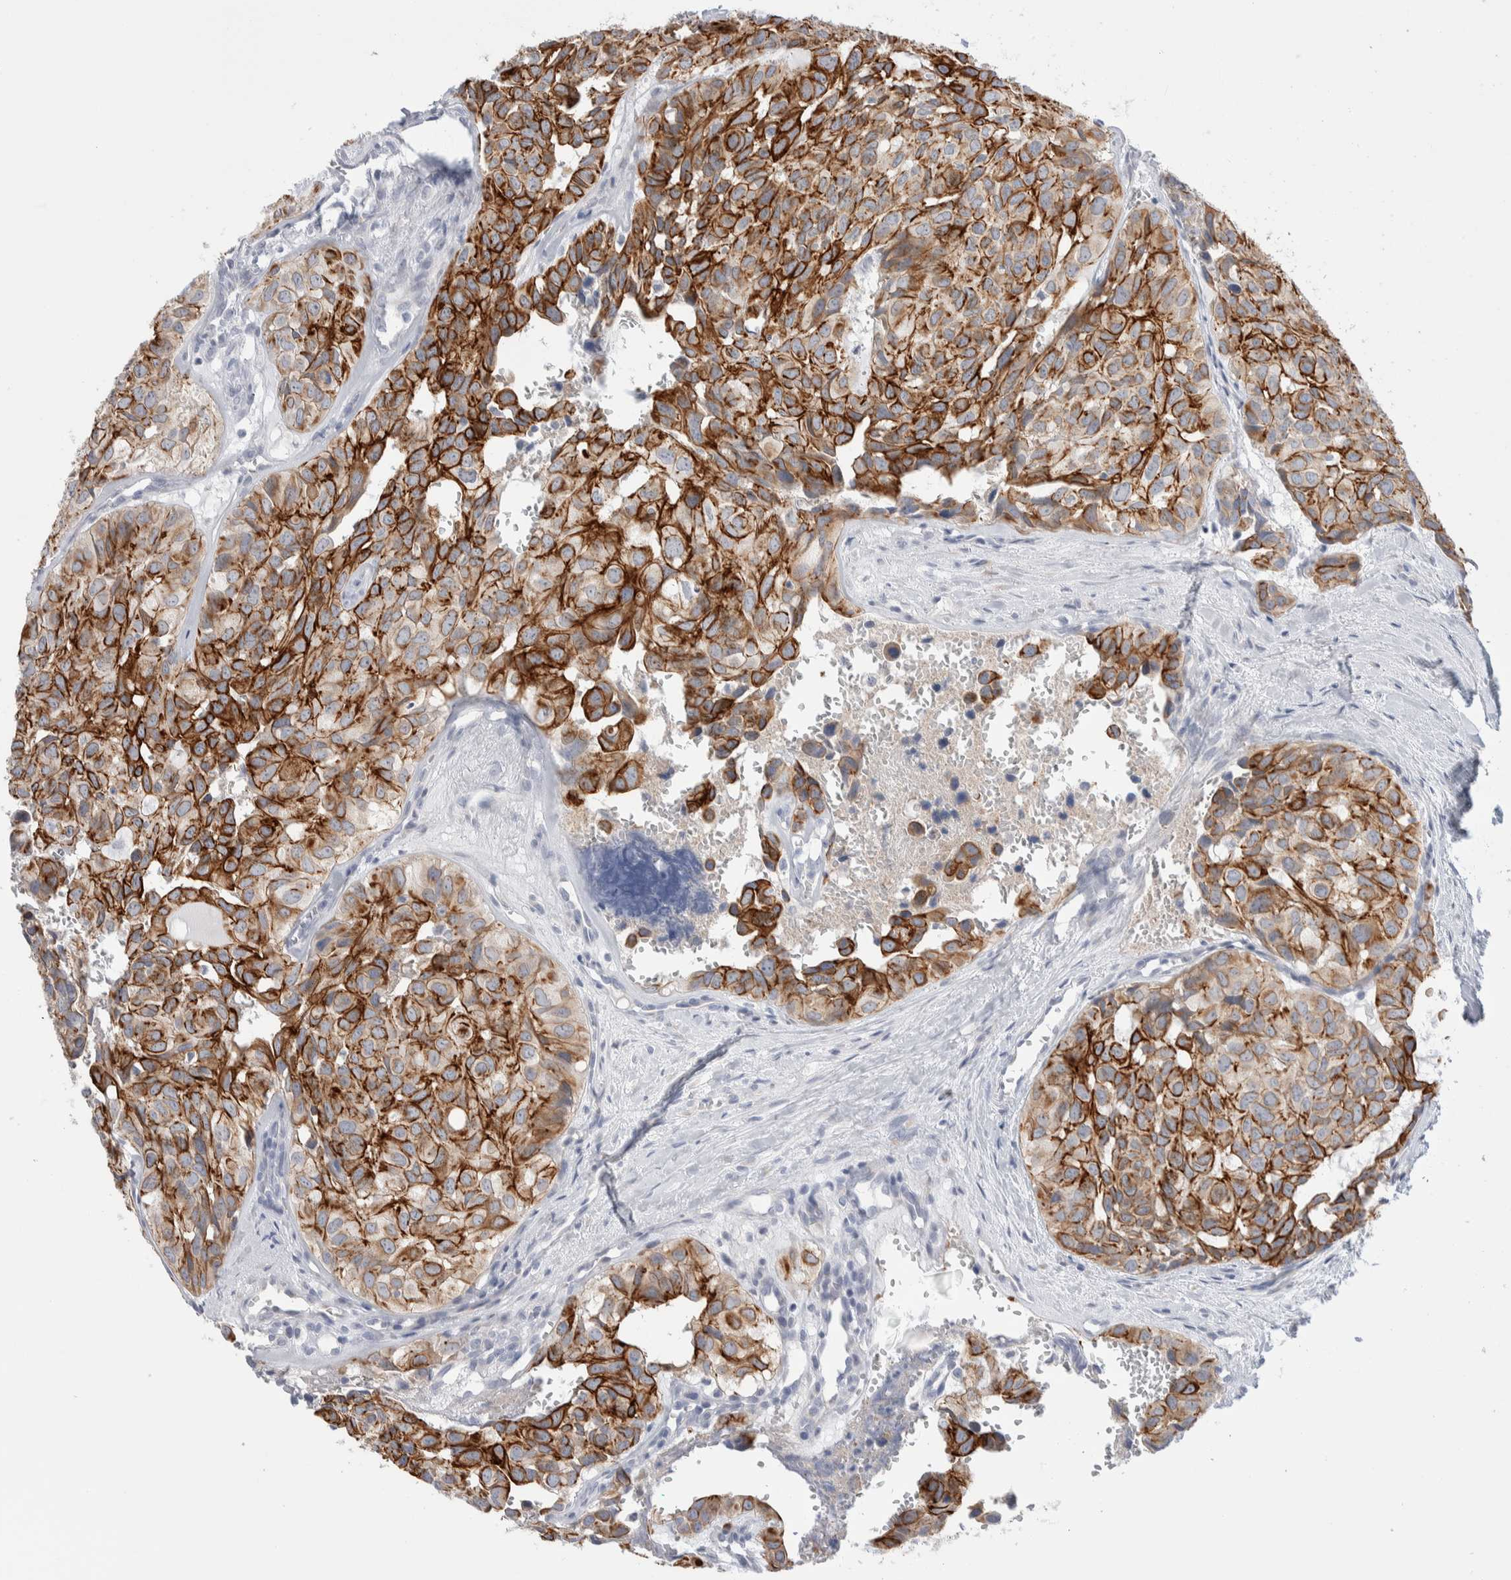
{"staining": {"intensity": "strong", "quantity": ">75%", "location": "cytoplasmic/membranous"}, "tissue": "head and neck cancer", "cell_type": "Tumor cells", "image_type": "cancer", "snomed": [{"axis": "morphology", "description": "Adenocarcinoma, NOS"}, {"axis": "topography", "description": "Salivary gland, NOS"}, {"axis": "topography", "description": "Head-Neck"}], "caption": "Human adenocarcinoma (head and neck) stained with a brown dye reveals strong cytoplasmic/membranous positive staining in about >75% of tumor cells.", "gene": "C1orf112", "patient": {"sex": "female", "age": 76}}